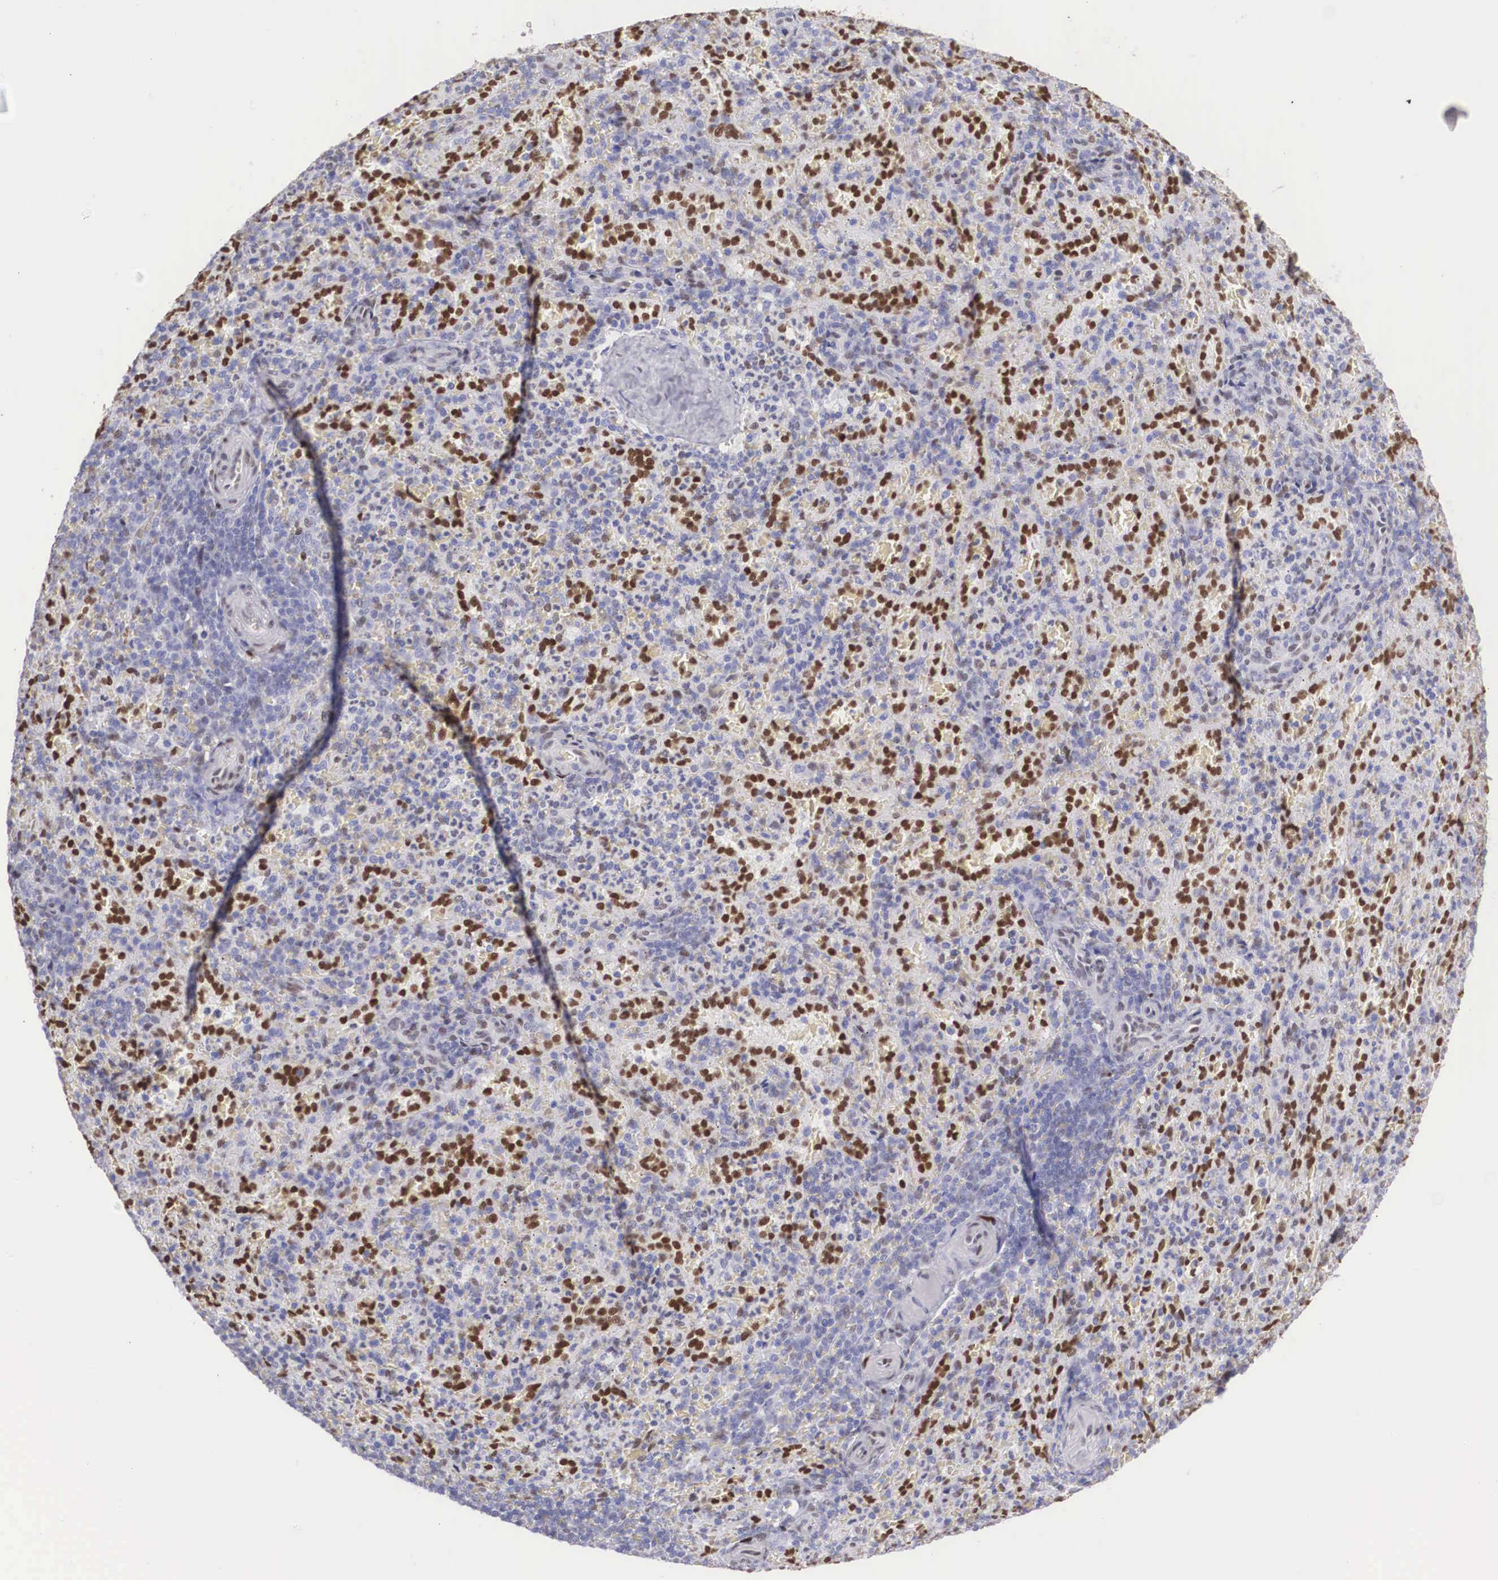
{"staining": {"intensity": "weak", "quantity": "<25%", "location": "nuclear"}, "tissue": "spleen", "cell_type": "Cells in red pulp", "image_type": "normal", "snomed": [{"axis": "morphology", "description": "Normal tissue, NOS"}, {"axis": "topography", "description": "Spleen"}], "caption": "Histopathology image shows no protein staining in cells in red pulp of normal spleen. Brightfield microscopy of immunohistochemistry stained with DAB (3,3'-diaminobenzidine) (brown) and hematoxylin (blue), captured at high magnification.", "gene": "HMGN5", "patient": {"sex": "female", "age": 21}}